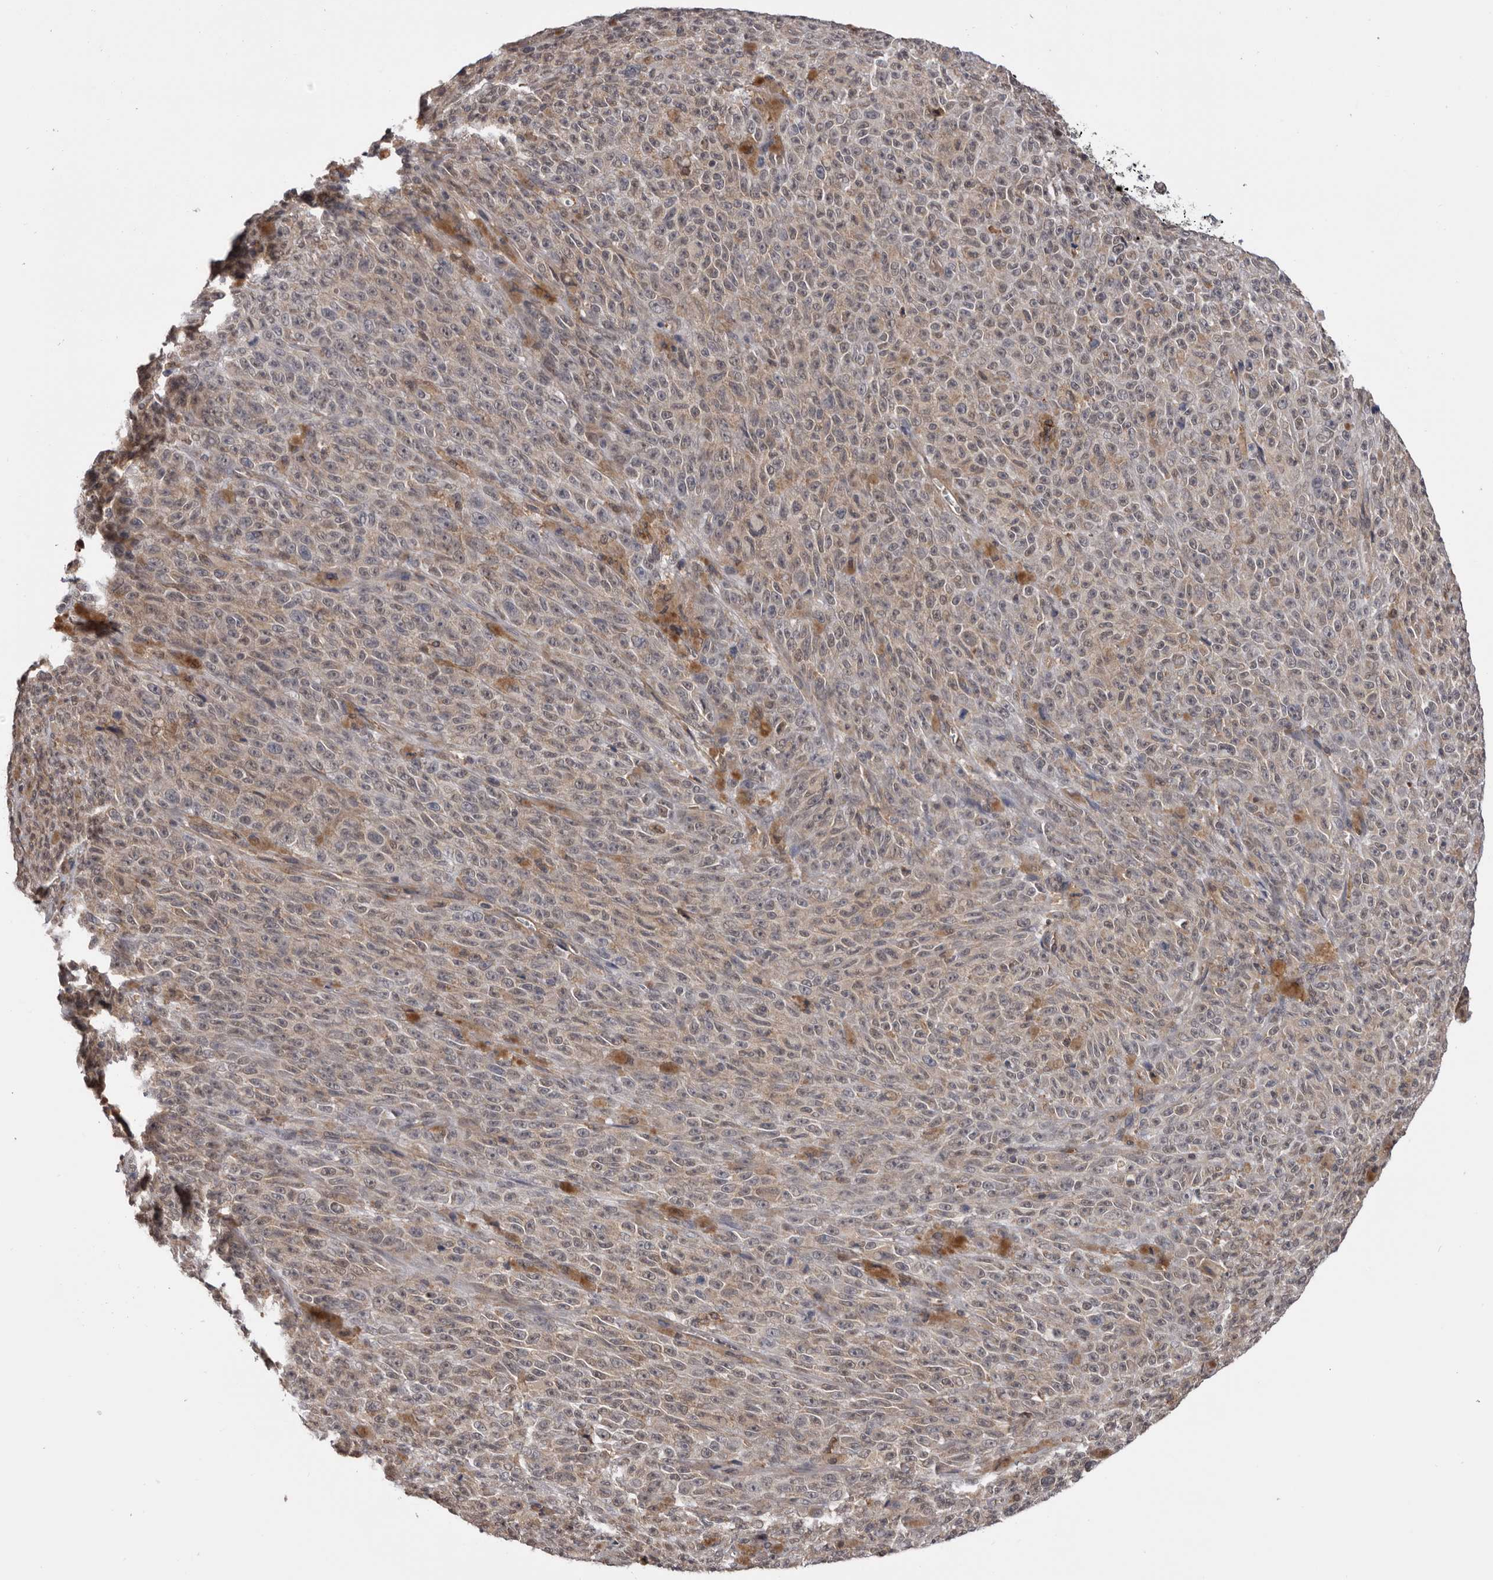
{"staining": {"intensity": "weak", "quantity": ">75%", "location": "cytoplasmic/membranous"}, "tissue": "melanoma", "cell_type": "Tumor cells", "image_type": "cancer", "snomed": [{"axis": "morphology", "description": "Malignant melanoma, NOS"}, {"axis": "topography", "description": "Skin"}], "caption": "Melanoma stained with a protein marker reveals weak staining in tumor cells.", "gene": "MOGAT2", "patient": {"sex": "female", "age": 82}}